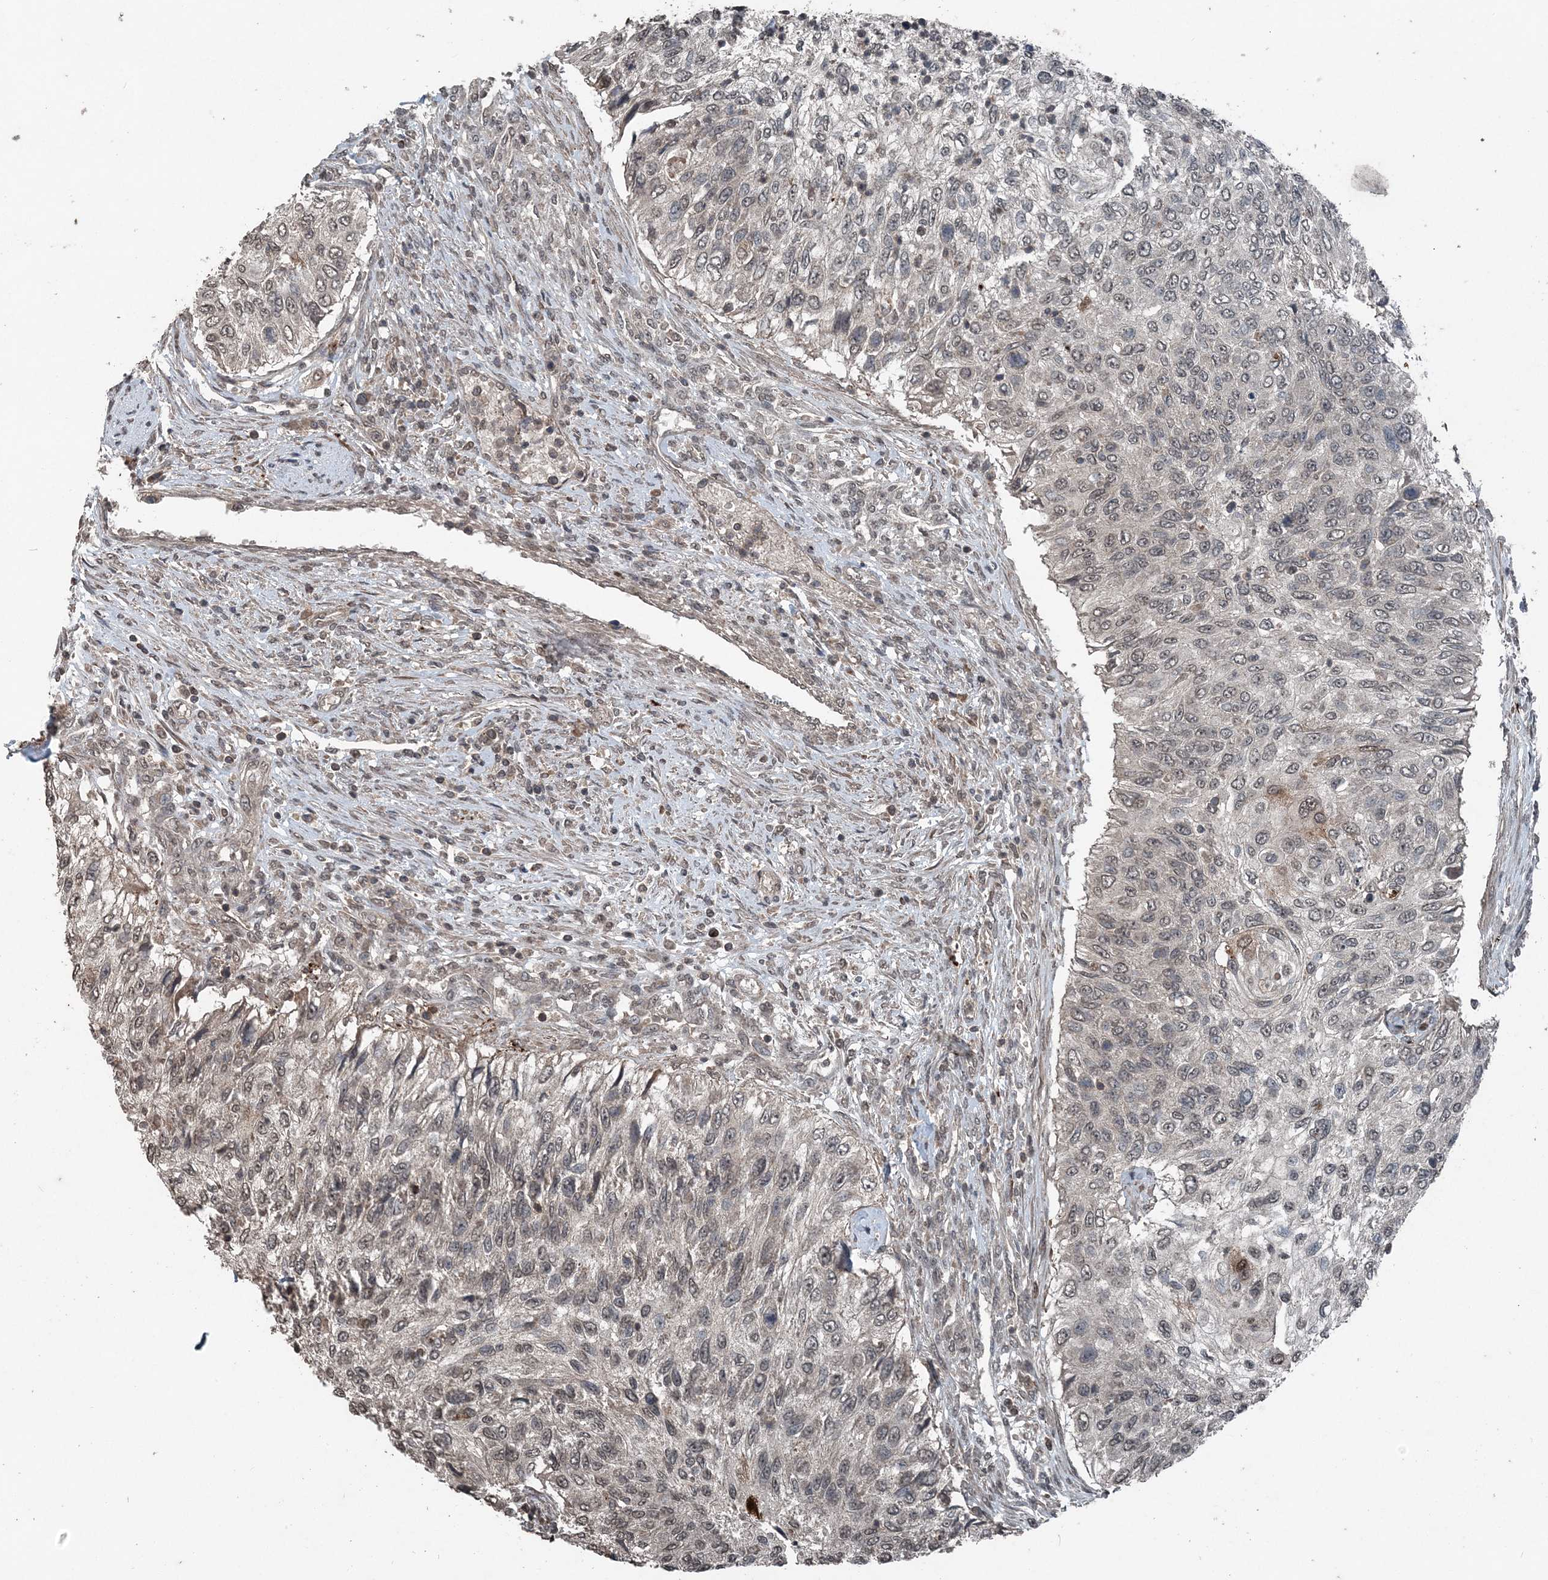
{"staining": {"intensity": "negative", "quantity": "none", "location": "none"}, "tissue": "urothelial cancer", "cell_type": "Tumor cells", "image_type": "cancer", "snomed": [{"axis": "morphology", "description": "Urothelial carcinoma, High grade"}, {"axis": "topography", "description": "Urinary bladder"}], "caption": "Immunohistochemical staining of human urothelial carcinoma (high-grade) exhibits no significant positivity in tumor cells. The staining is performed using DAB brown chromogen with nuclei counter-stained in using hematoxylin.", "gene": "CFL1", "patient": {"sex": "female", "age": 60}}